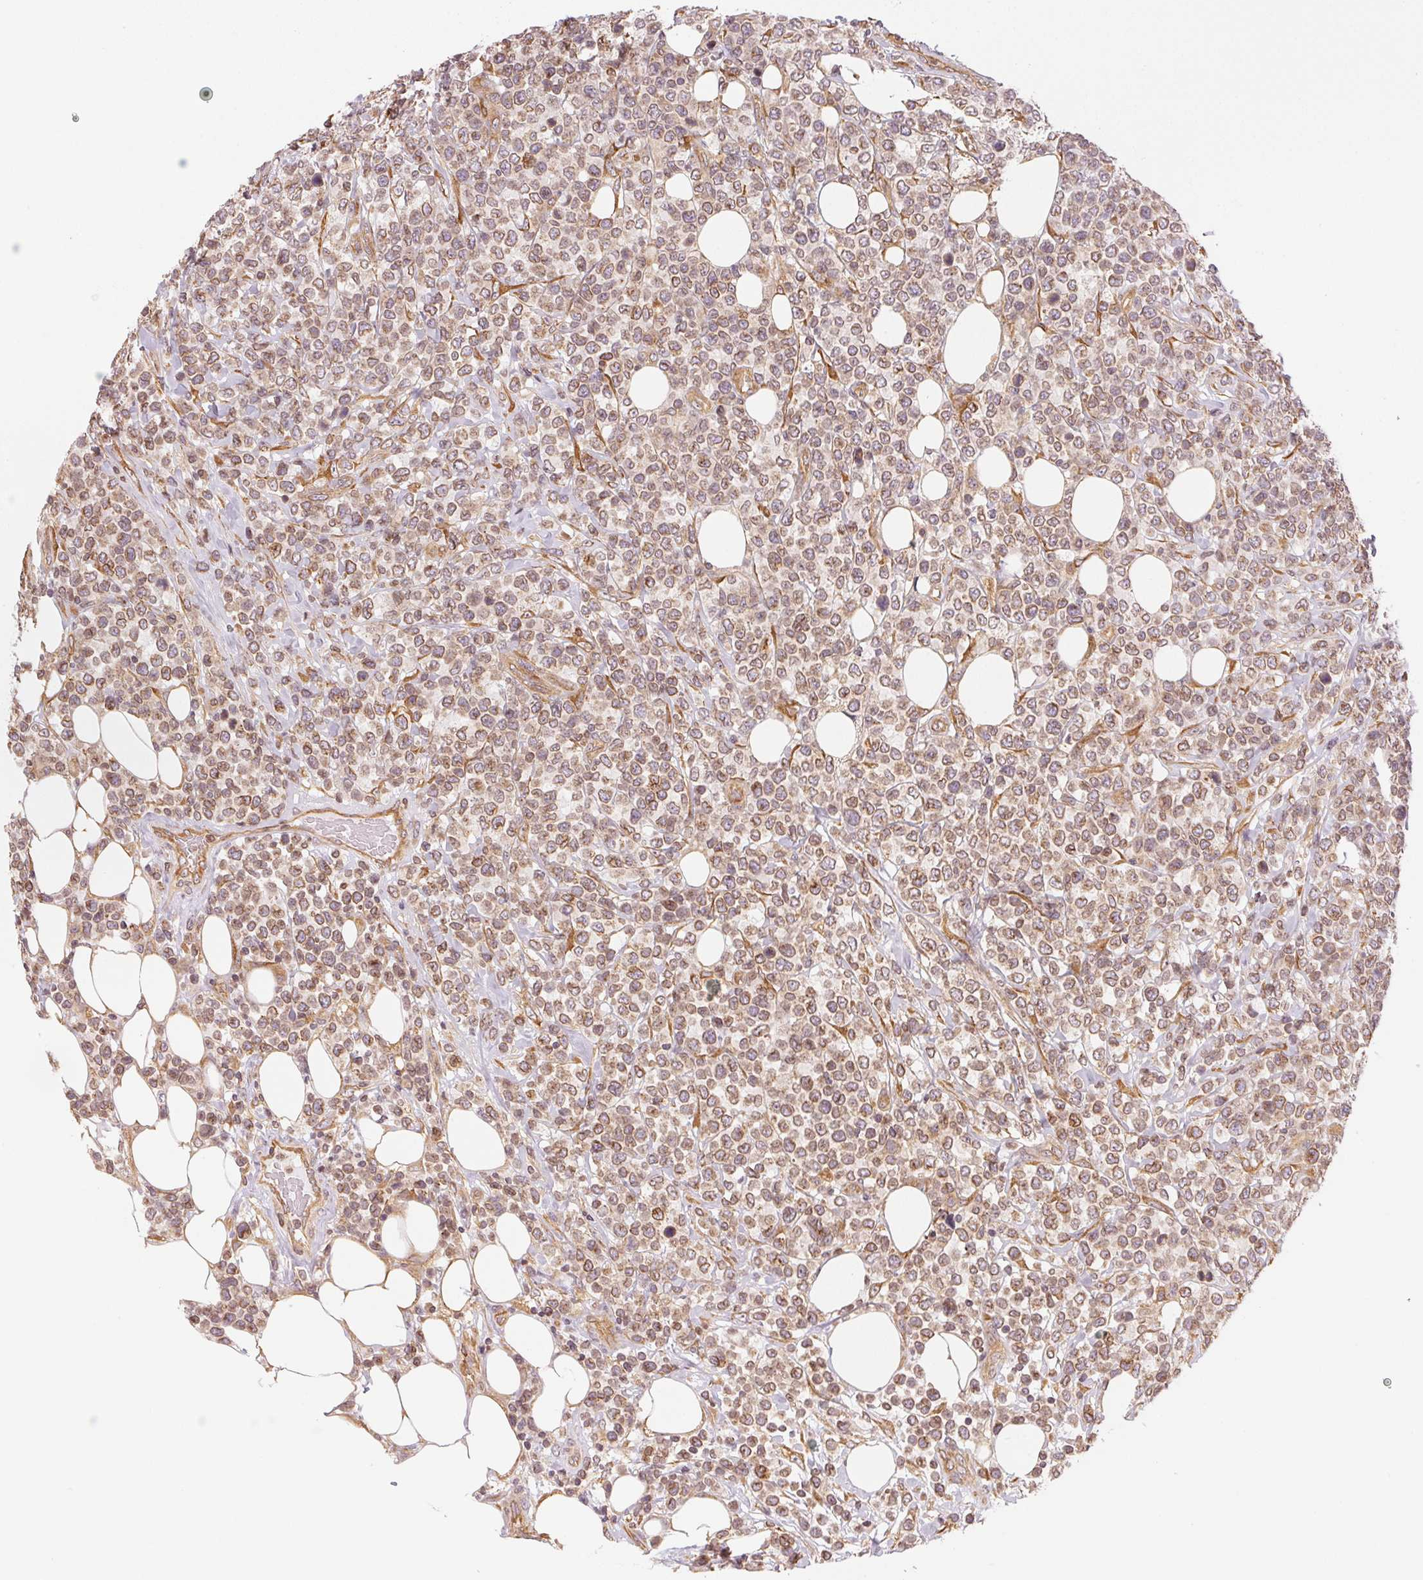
{"staining": {"intensity": "moderate", "quantity": "25%-75%", "location": "cytoplasmic/membranous"}, "tissue": "lymphoma", "cell_type": "Tumor cells", "image_type": "cancer", "snomed": [{"axis": "morphology", "description": "Malignant lymphoma, non-Hodgkin's type, High grade"}, {"axis": "topography", "description": "Soft tissue"}], "caption": "DAB (3,3'-diaminobenzidine) immunohistochemical staining of high-grade malignant lymphoma, non-Hodgkin's type displays moderate cytoplasmic/membranous protein positivity in about 25%-75% of tumor cells. (Brightfield microscopy of DAB IHC at high magnification).", "gene": "STRN4", "patient": {"sex": "female", "age": 56}}